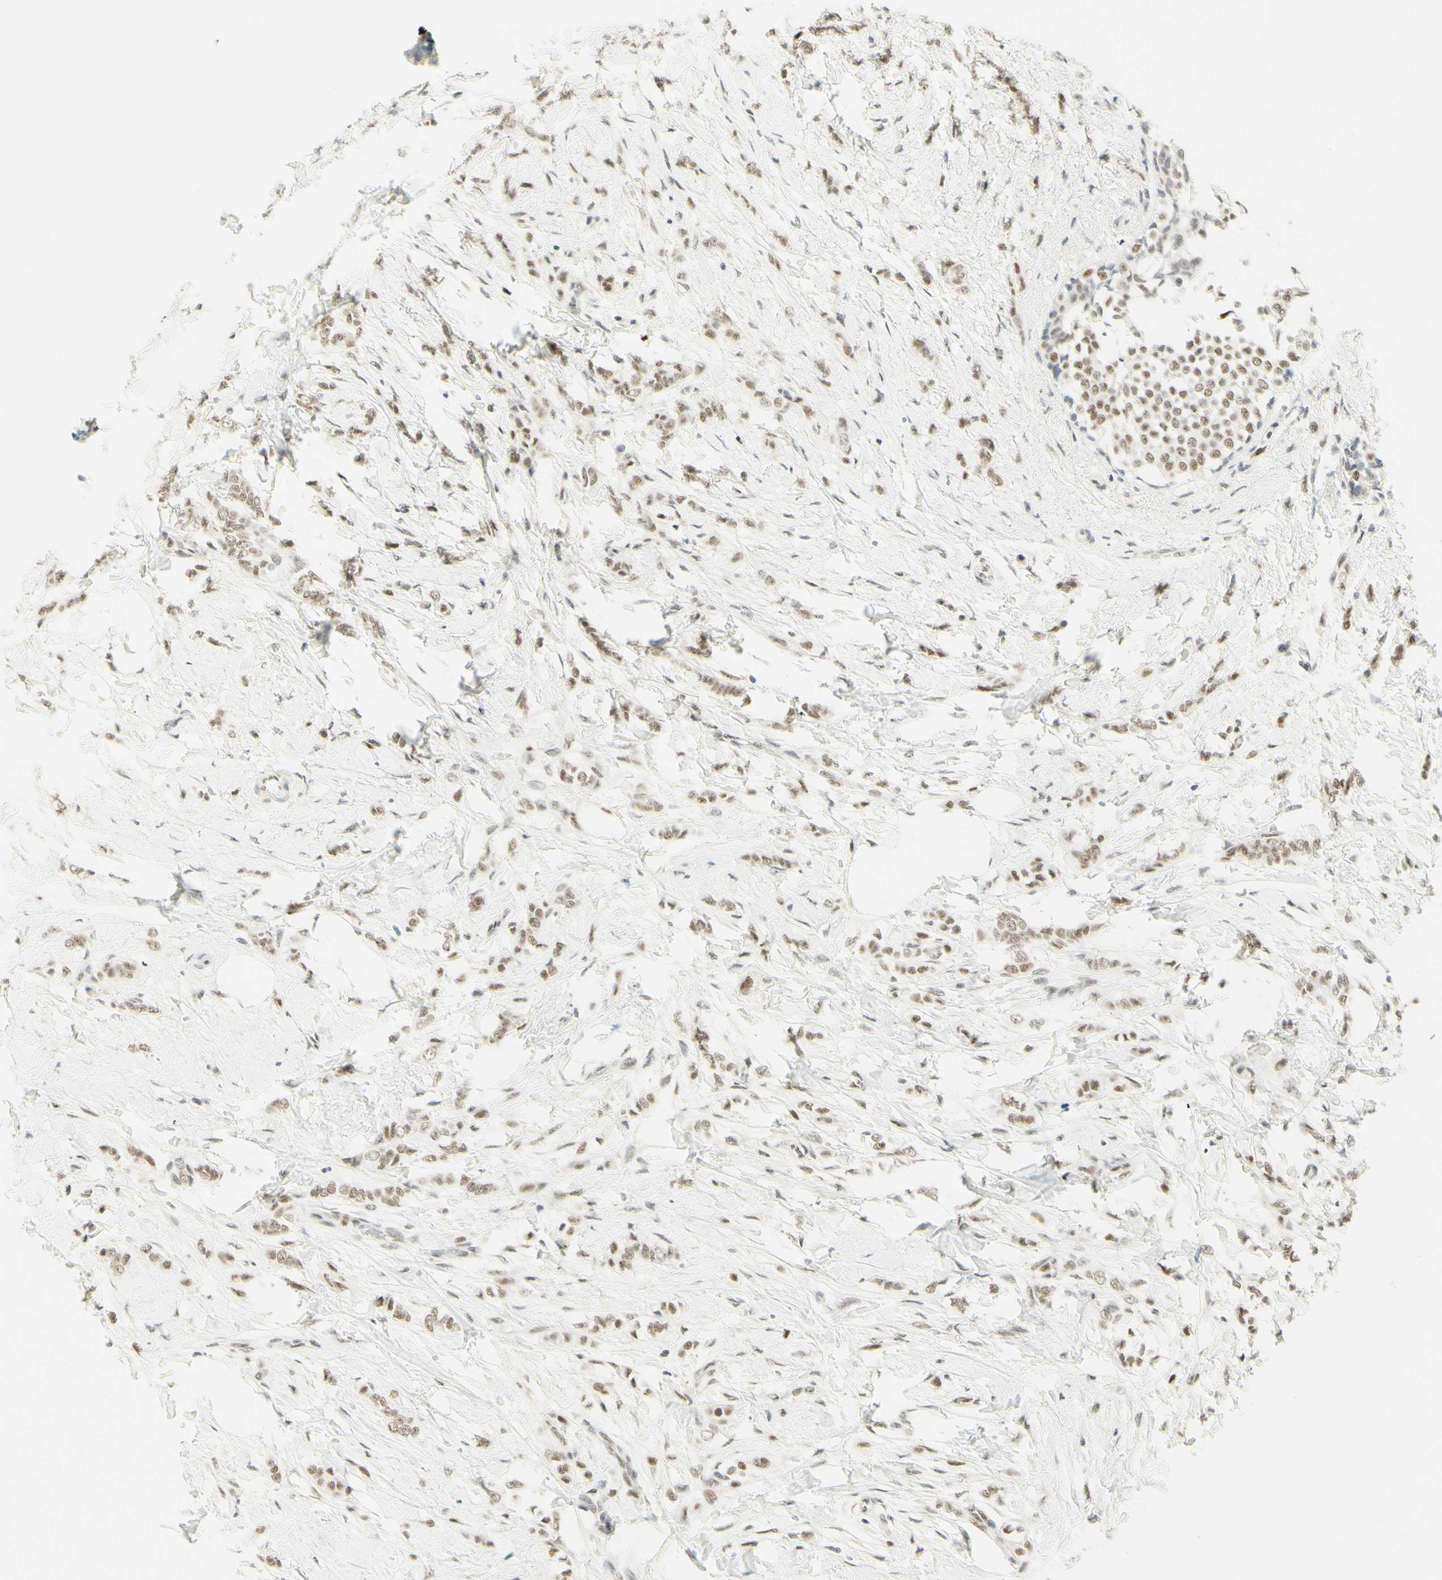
{"staining": {"intensity": "weak", "quantity": ">75%", "location": "nuclear"}, "tissue": "breast cancer", "cell_type": "Tumor cells", "image_type": "cancer", "snomed": [{"axis": "morphology", "description": "Lobular carcinoma, in situ"}, {"axis": "morphology", "description": "Lobular carcinoma"}, {"axis": "topography", "description": "Breast"}], "caption": "This histopathology image displays breast cancer (lobular carcinoma in situ) stained with immunohistochemistry (IHC) to label a protein in brown. The nuclear of tumor cells show weak positivity for the protein. Nuclei are counter-stained blue.", "gene": "PMS2", "patient": {"sex": "female", "age": 41}}